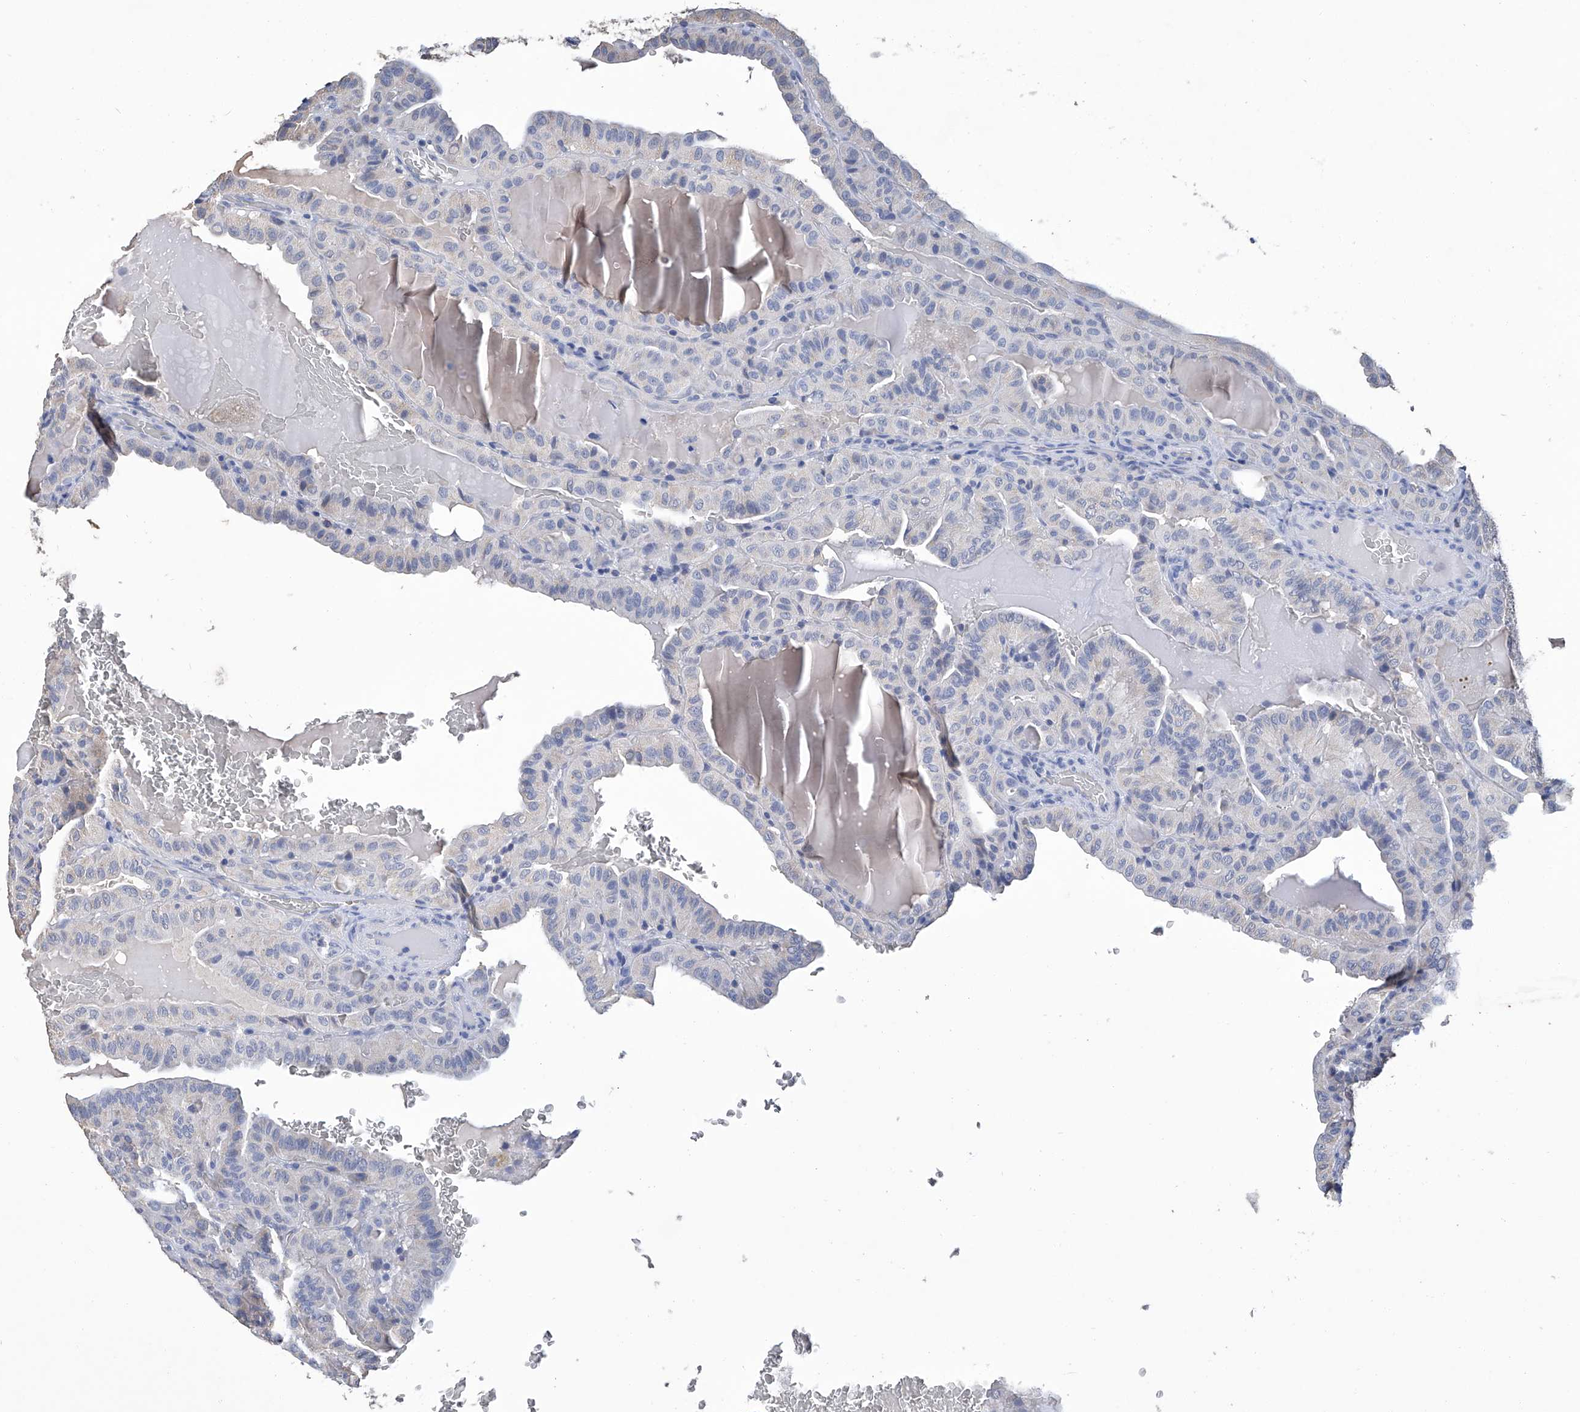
{"staining": {"intensity": "negative", "quantity": "none", "location": "none"}, "tissue": "thyroid cancer", "cell_type": "Tumor cells", "image_type": "cancer", "snomed": [{"axis": "morphology", "description": "Papillary adenocarcinoma, NOS"}, {"axis": "topography", "description": "Thyroid gland"}], "caption": "DAB (3,3'-diaminobenzidine) immunohistochemical staining of thyroid papillary adenocarcinoma reveals no significant staining in tumor cells.", "gene": "GPT", "patient": {"sex": "male", "age": 77}}